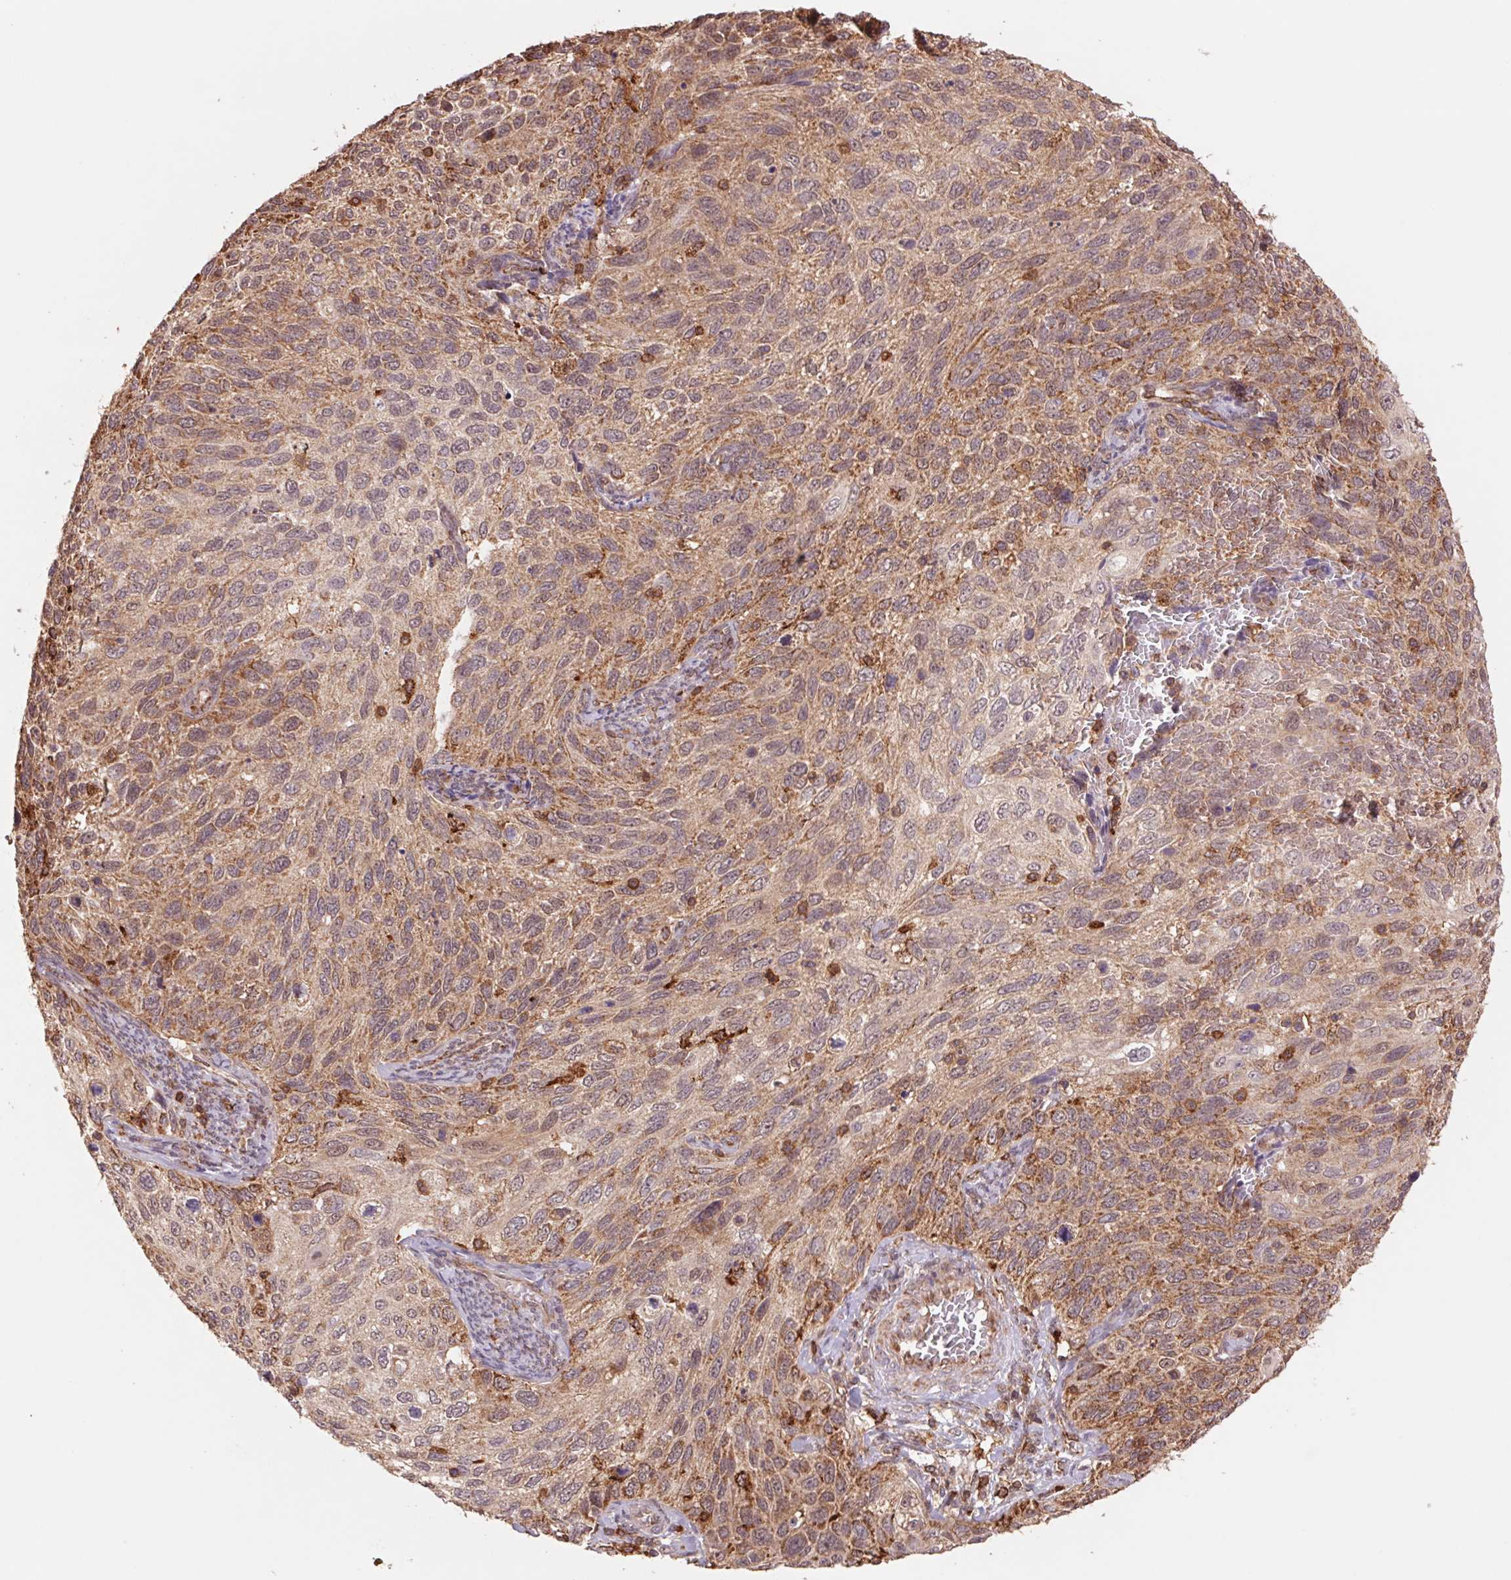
{"staining": {"intensity": "moderate", "quantity": "25%-75%", "location": "cytoplasmic/membranous"}, "tissue": "cervical cancer", "cell_type": "Tumor cells", "image_type": "cancer", "snomed": [{"axis": "morphology", "description": "Squamous cell carcinoma, NOS"}, {"axis": "topography", "description": "Cervix"}], "caption": "Human squamous cell carcinoma (cervical) stained for a protein (brown) reveals moderate cytoplasmic/membranous positive positivity in approximately 25%-75% of tumor cells.", "gene": "URM1", "patient": {"sex": "female", "age": 70}}